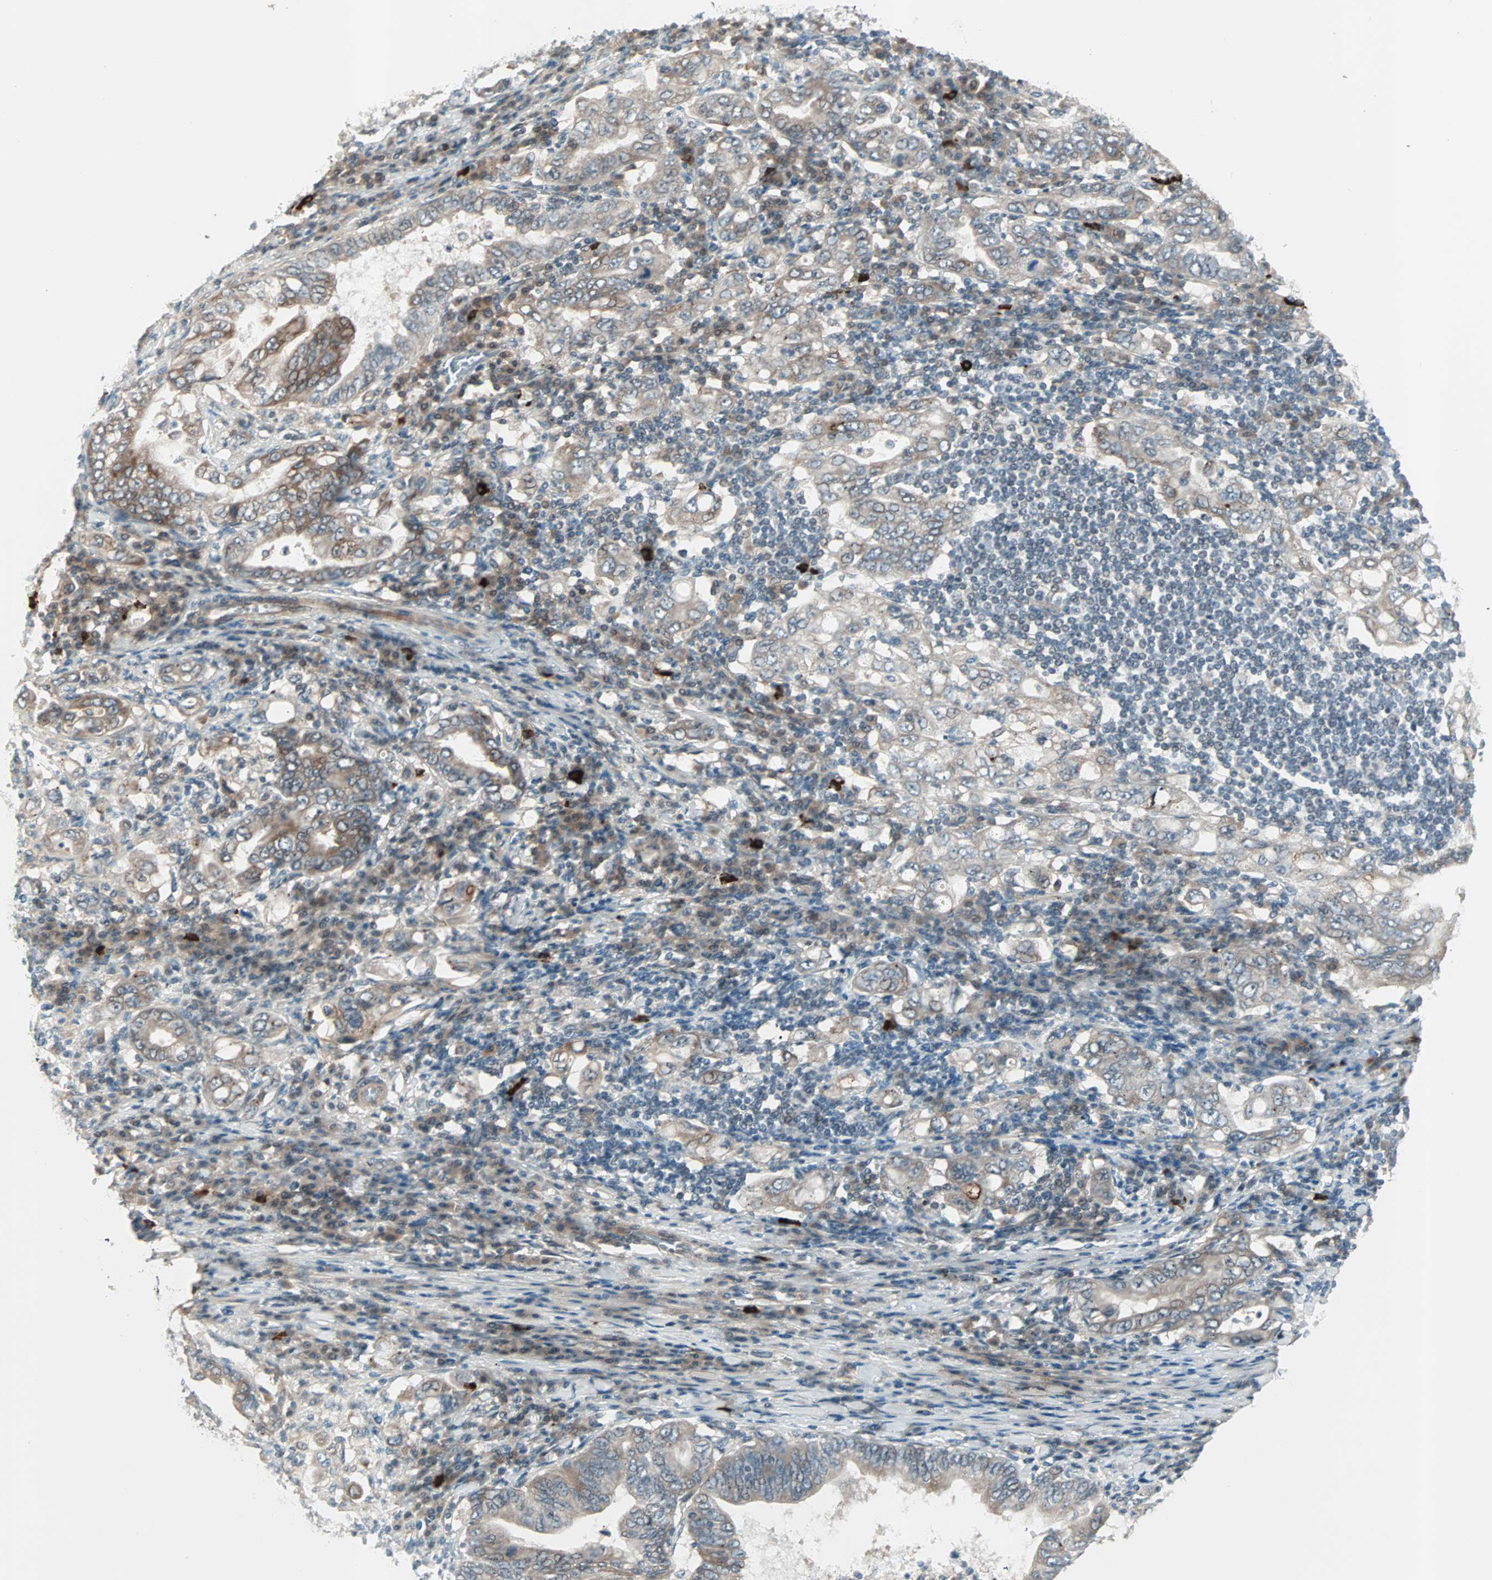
{"staining": {"intensity": "weak", "quantity": ">75%", "location": "cytoplasmic/membranous"}, "tissue": "stomach cancer", "cell_type": "Tumor cells", "image_type": "cancer", "snomed": [{"axis": "morphology", "description": "Normal tissue, NOS"}, {"axis": "morphology", "description": "Adenocarcinoma, NOS"}, {"axis": "topography", "description": "Esophagus"}, {"axis": "topography", "description": "Stomach, upper"}, {"axis": "topography", "description": "Peripheral nerve tissue"}], "caption": "This is a histology image of immunohistochemistry (IHC) staining of adenocarcinoma (stomach), which shows weak staining in the cytoplasmic/membranous of tumor cells.", "gene": "PGBD1", "patient": {"sex": "male", "age": 62}}